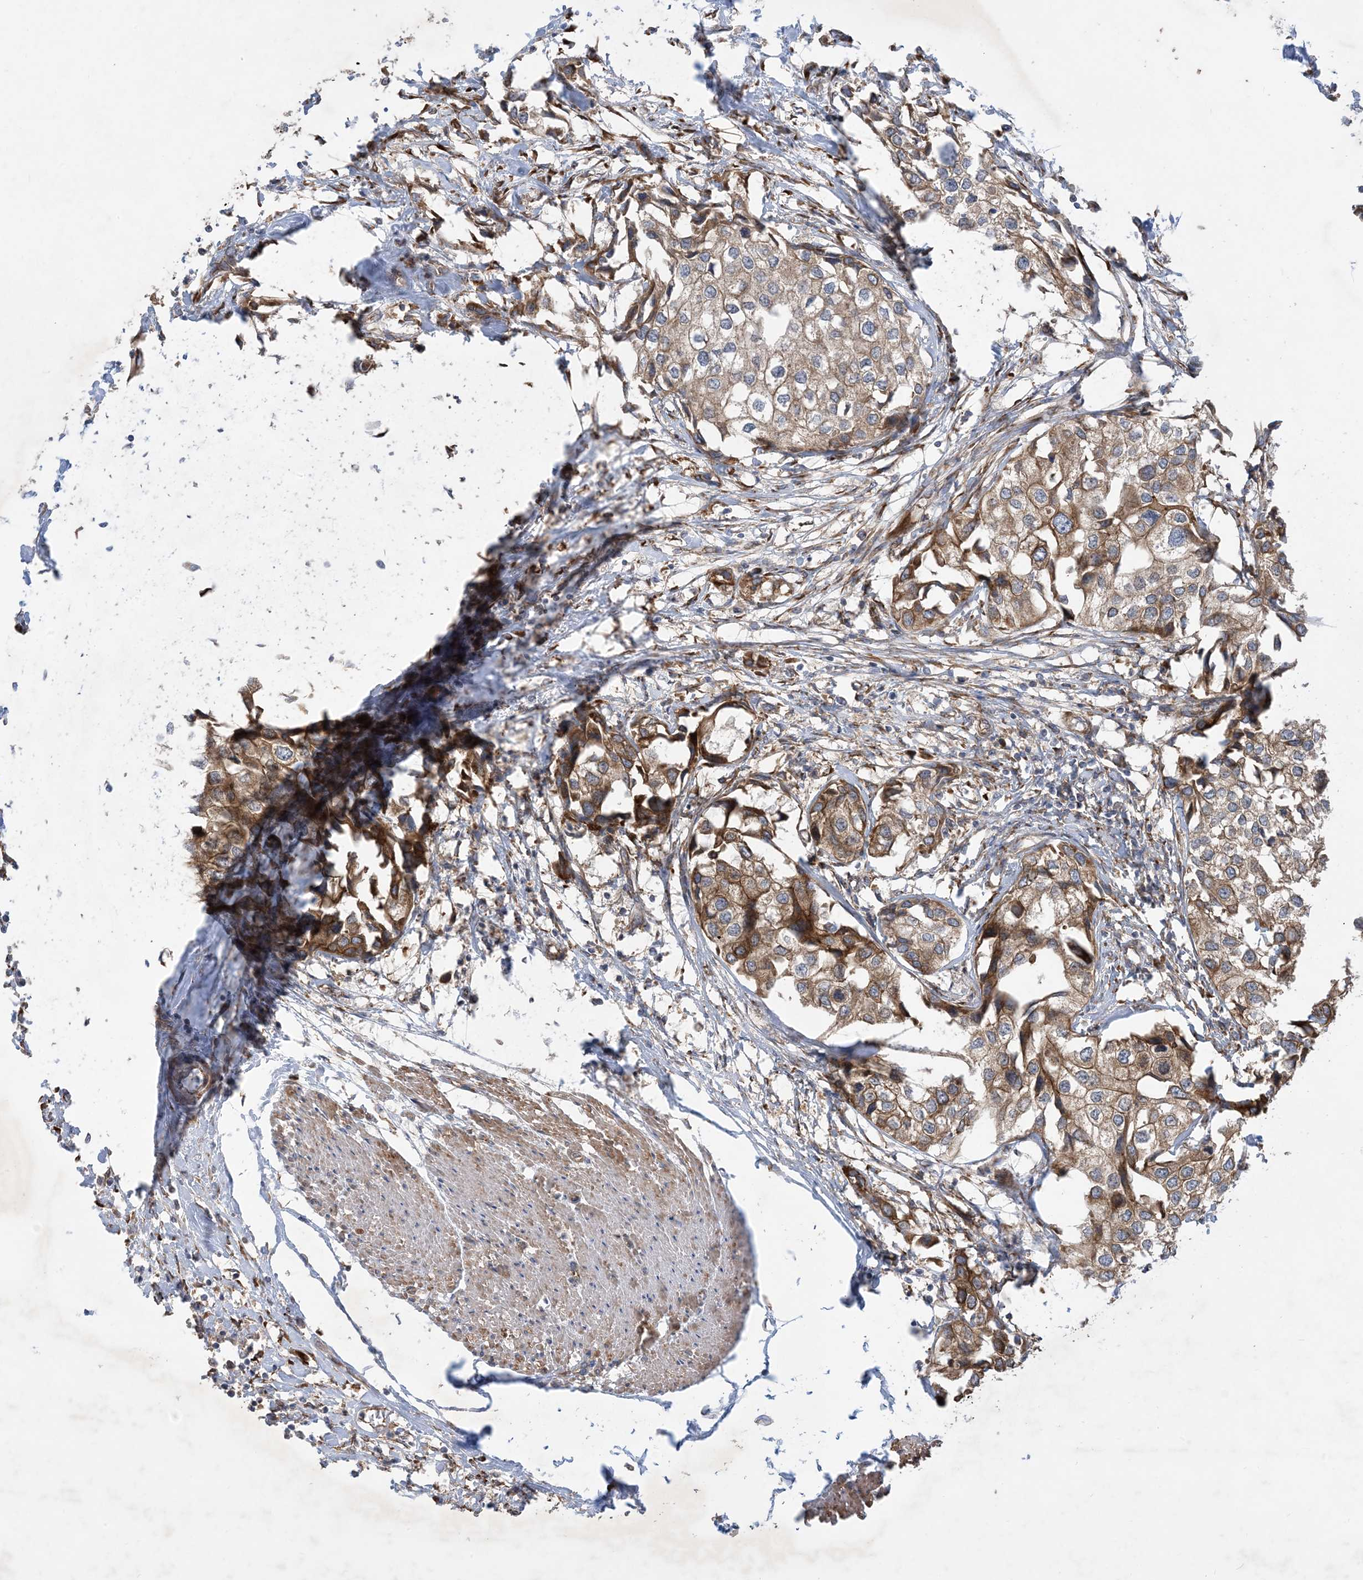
{"staining": {"intensity": "moderate", "quantity": ">75%", "location": "cytoplasmic/membranous"}, "tissue": "urothelial cancer", "cell_type": "Tumor cells", "image_type": "cancer", "snomed": [{"axis": "morphology", "description": "Urothelial carcinoma, High grade"}, {"axis": "topography", "description": "Urinary bladder"}], "caption": "This is an image of IHC staining of urothelial cancer, which shows moderate staining in the cytoplasmic/membranous of tumor cells.", "gene": "OTOP1", "patient": {"sex": "male", "age": 64}}